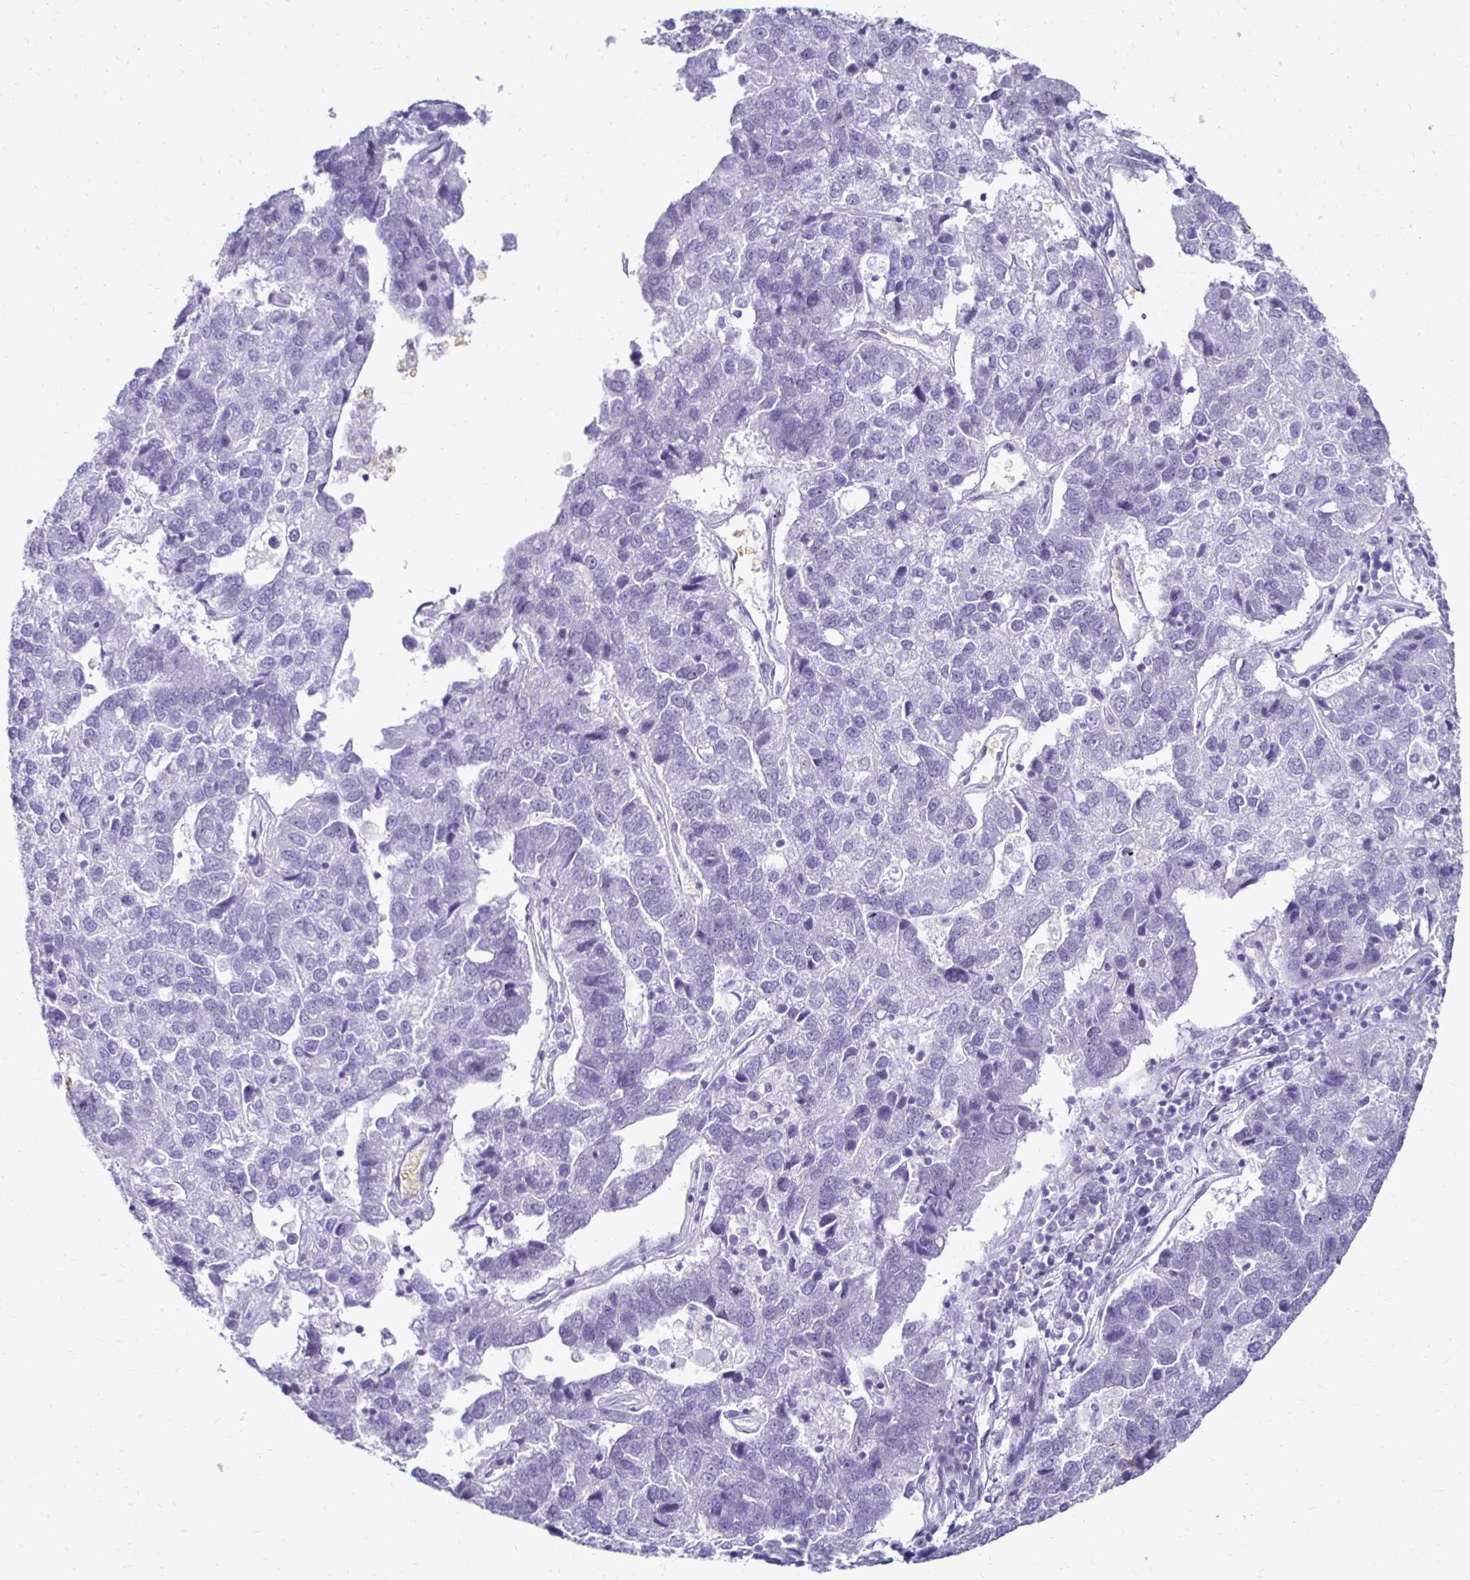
{"staining": {"intensity": "negative", "quantity": "none", "location": "none"}, "tissue": "pancreatic cancer", "cell_type": "Tumor cells", "image_type": "cancer", "snomed": [{"axis": "morphology", "description": "Adenocarcinoma, NOS"}, {"axis": "topography", "description": "Pancreas"}], "caption": "Tumor cells show no significant protein staining in adenocarcinoma (pancreatic).", "gene": "RHBDL3", "patient": {"sex": "female", "age": 61}}